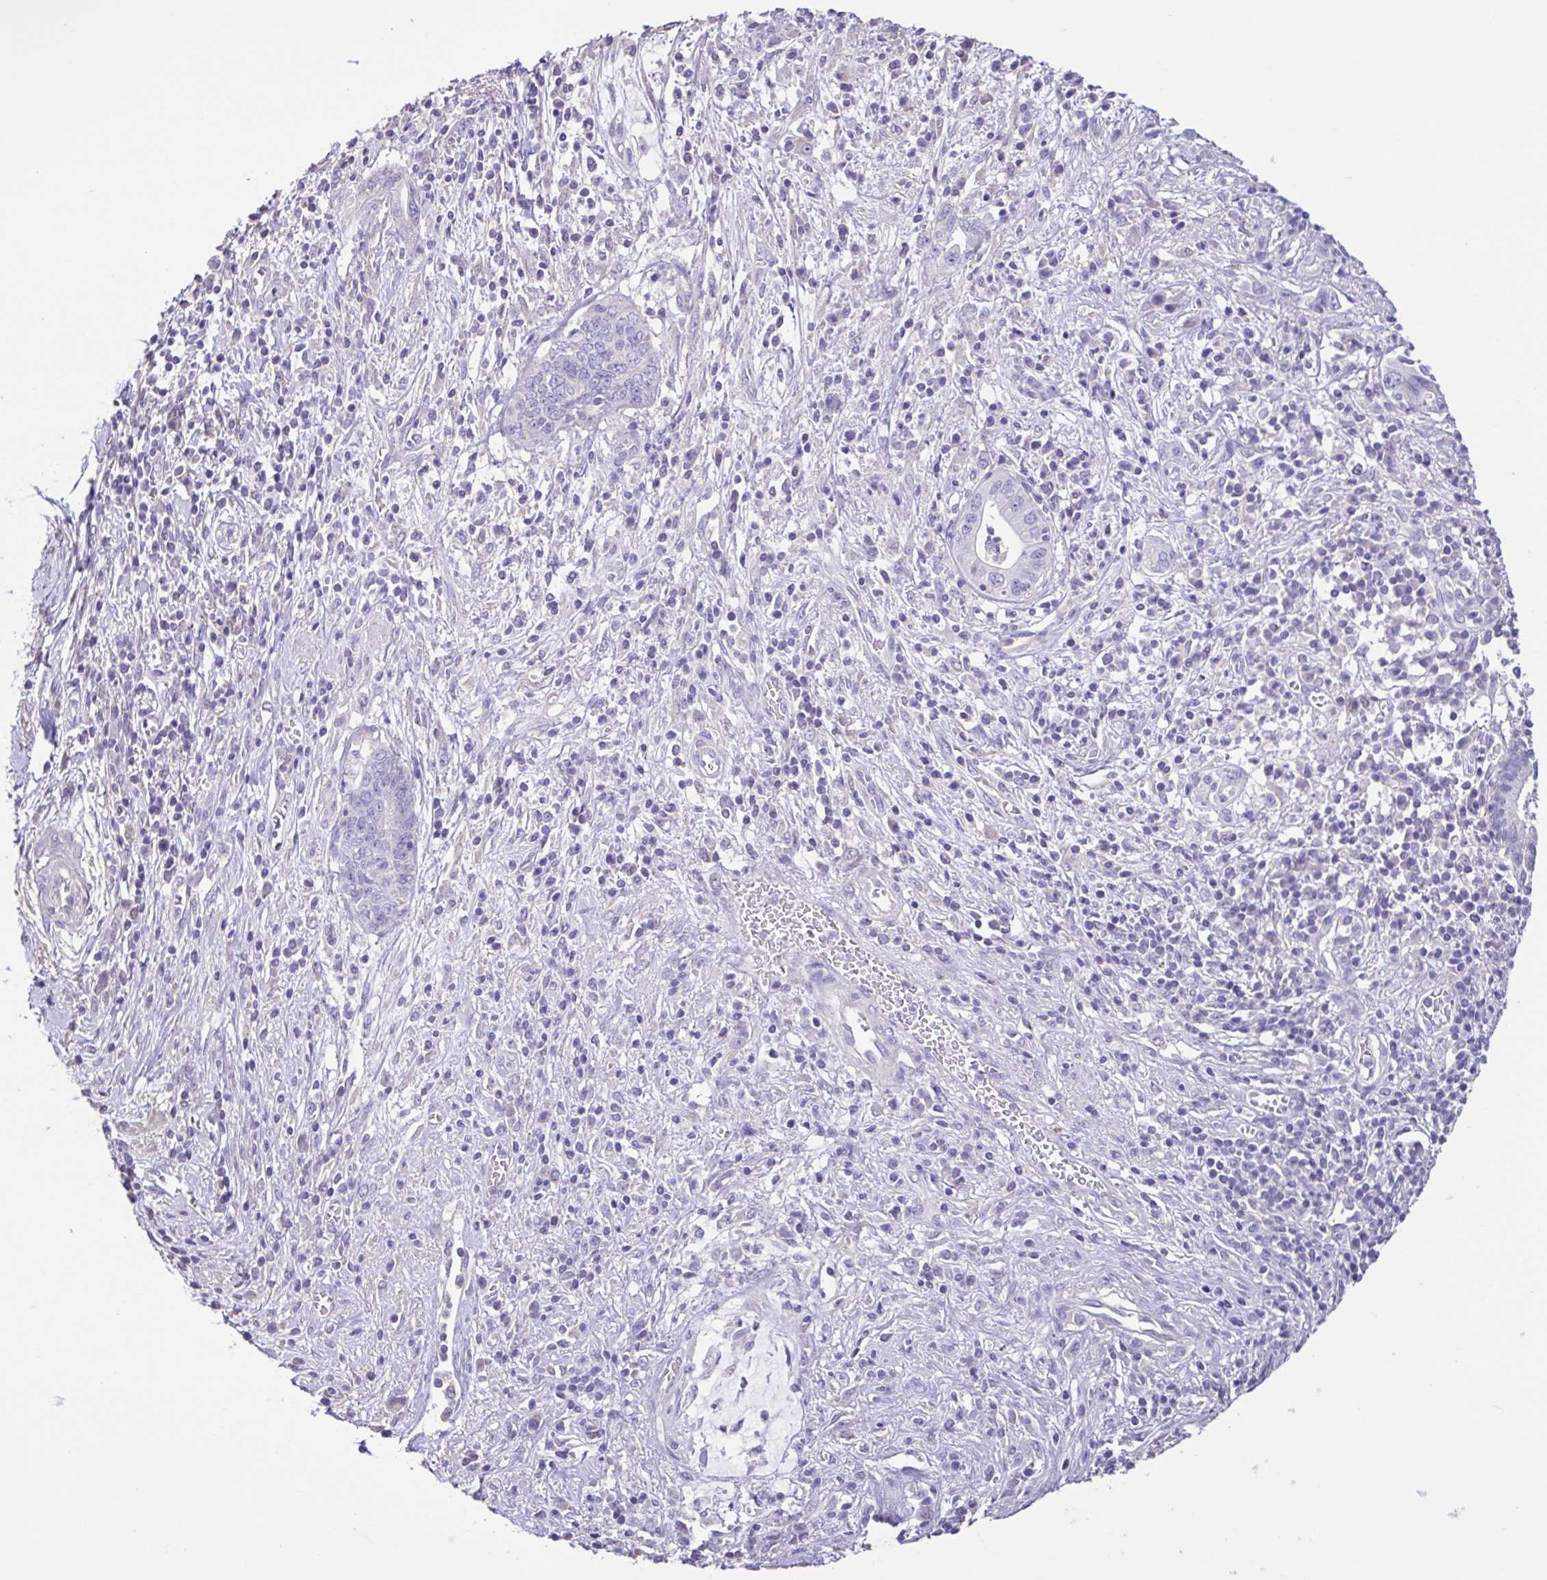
{"staining": {"intensity": "negative", "quantity": "none", "location": "none"}, "tissue": "pancreatic cancer", "cell_type": "Tumor cells", "image_type": "cancer", "snomed": [{"axis": "morphology", "description": "Adenocarcinoma, NOS"}, {"axis": "topography", "description": "Pancreas"}], "caption": "Tumor cells show no significant positivity in pancreatic cancer.", "gene": "PLA2G4E", "patient": {"sex": "female", "age": 72}}